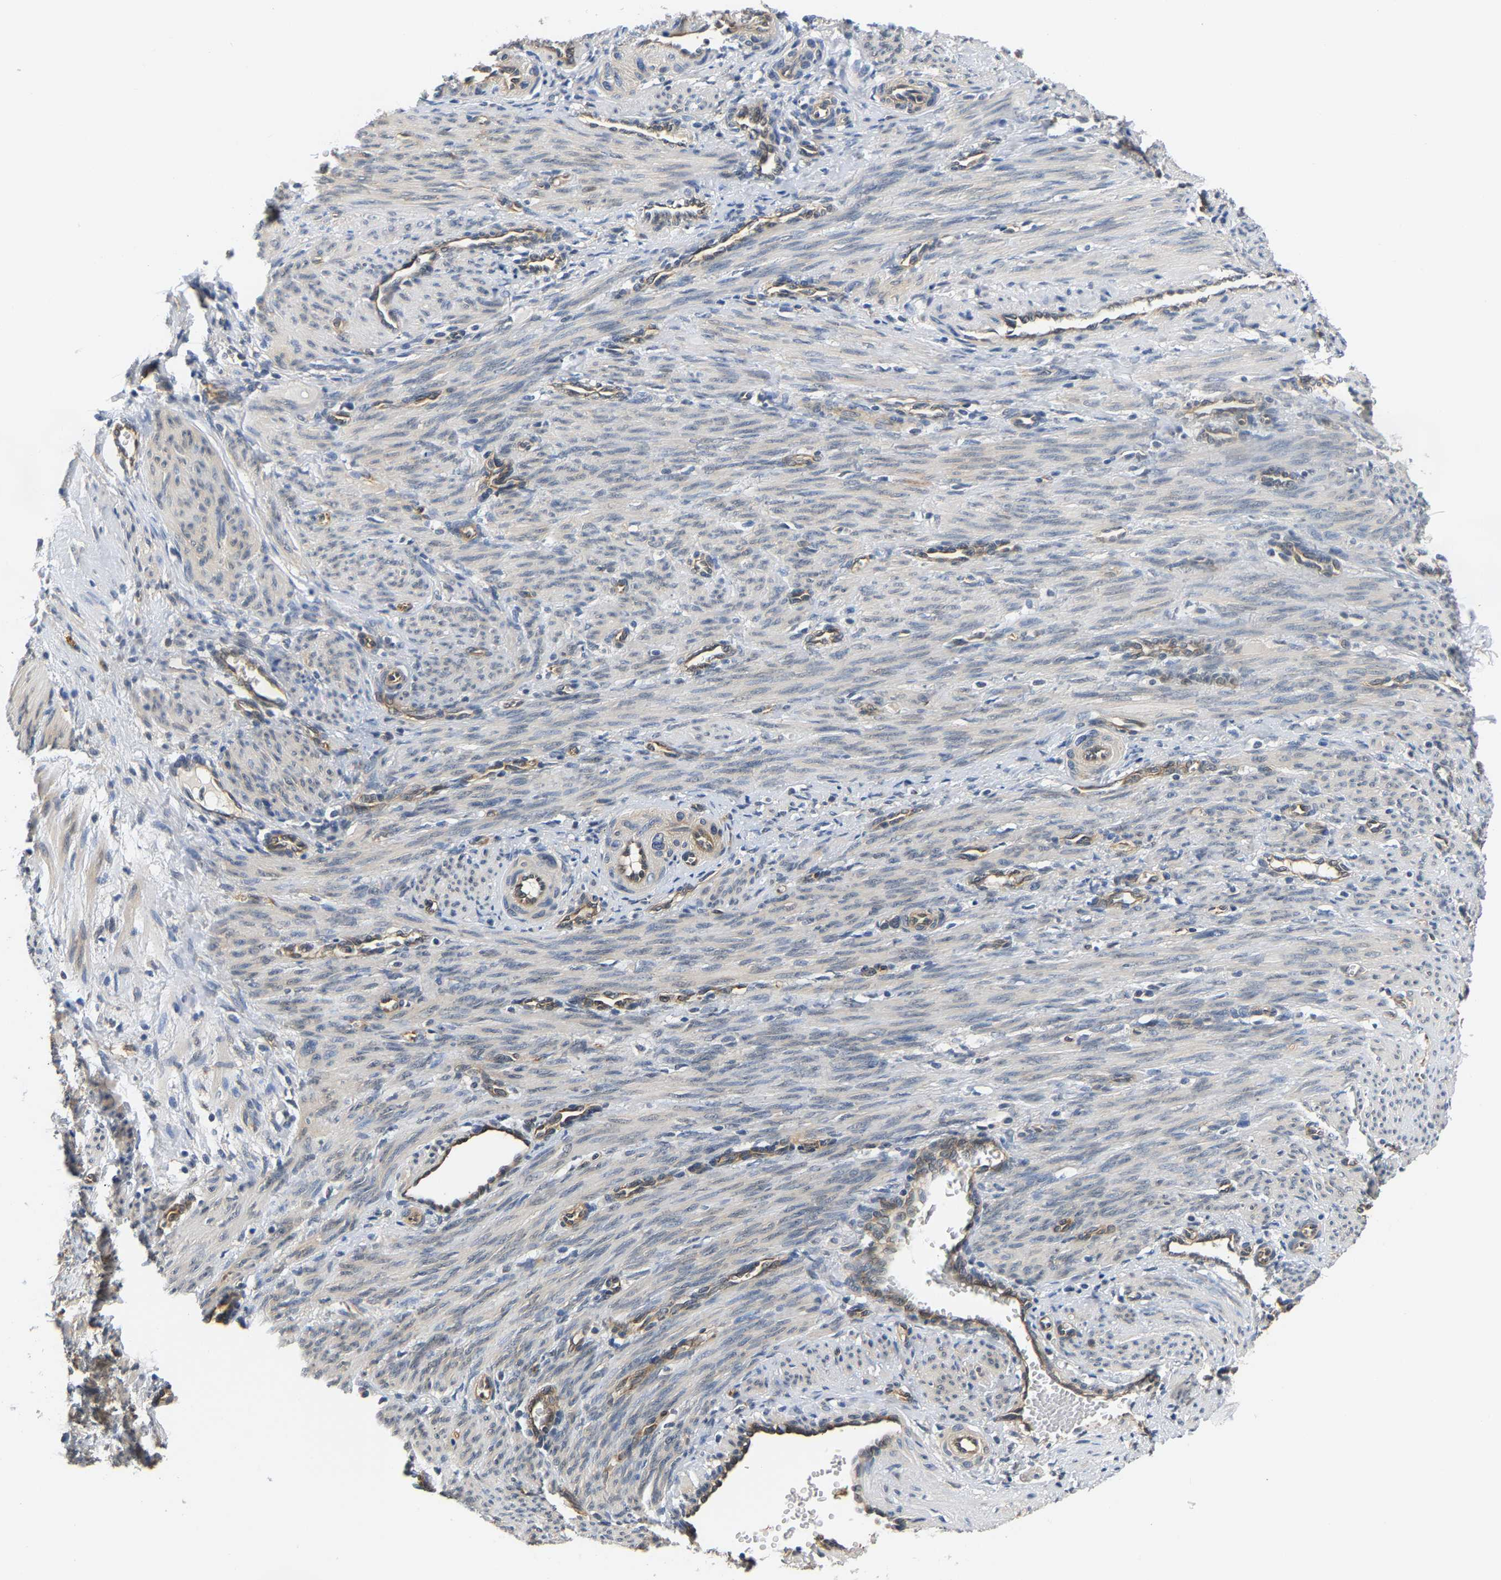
{"staining": {"intensity": "negative", "quantity": "none", "location": "none"}, "tissue": "smooth muscle", "cell_type": "Smooth muscle cells", "image_type": "normal", "snomed": [{"axis": "morphology", "description": "Normal tissue, NOS"}, {"axis": "topography", "description": "Endometrium"}], "caption": "This histopathology image is of benign smooth muscle stained with immunohistochemistry to label a protein in brown with the nuclei are counter-stained blue. There is no expression in smooth muscle cells. (IHC, brightfield microscopy, high magnification).", "gene": "ARHGEF12", "patient": {"sex": "female", "age": 33}}